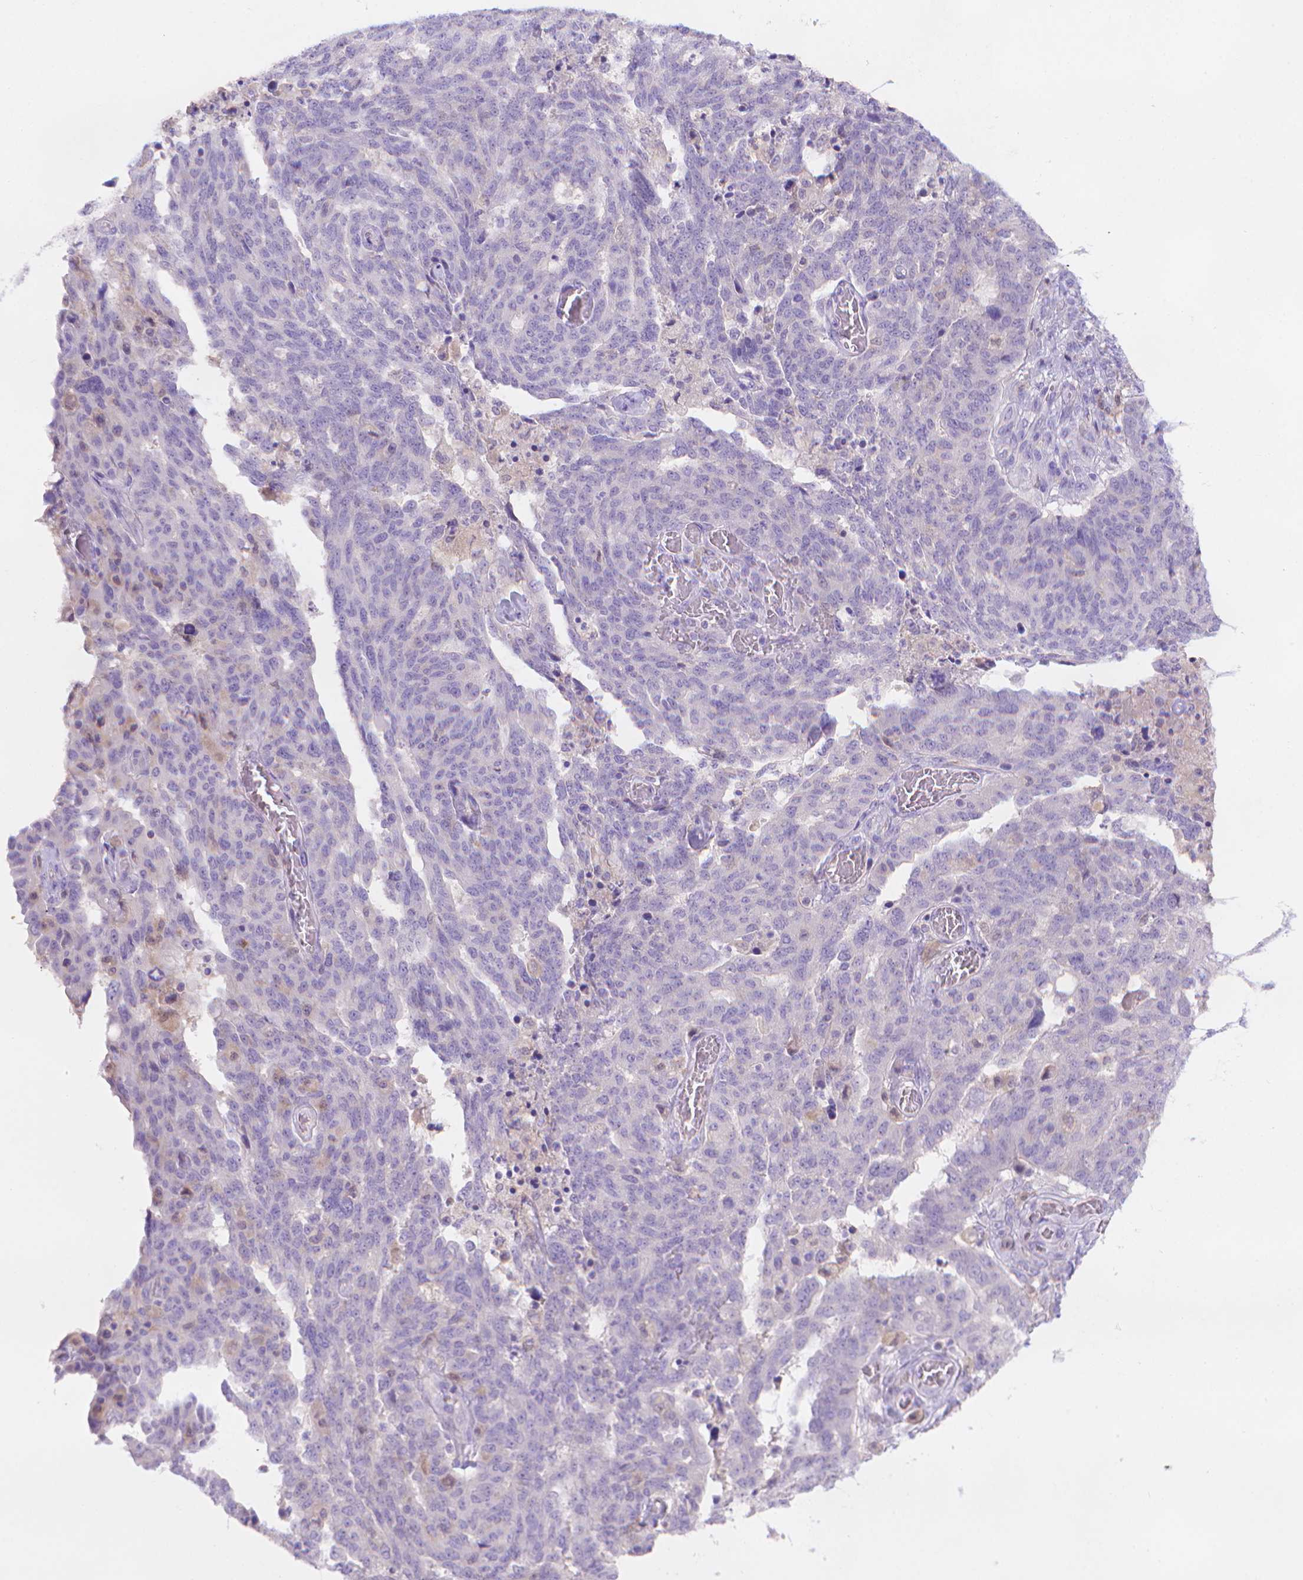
{"staining": {"intensity": "negative", "quantity": "none", "location": "none"}, "tissue": "ovarian cancer", "cell_type": "Tumor cells", "image_type": "cancer", "snomed": [{"axis": "morphology", "description": "Cystadenocarcinoma, serous, NOS"}, {"axis": "topography", "description": "Ovary"}], "caption": "Tumor cells show no significant protein expression in ovarian cancer (serous cystadenocarcinoma).", "gene": "FGD2", "patient": {"sex": "female", "age": 67}}